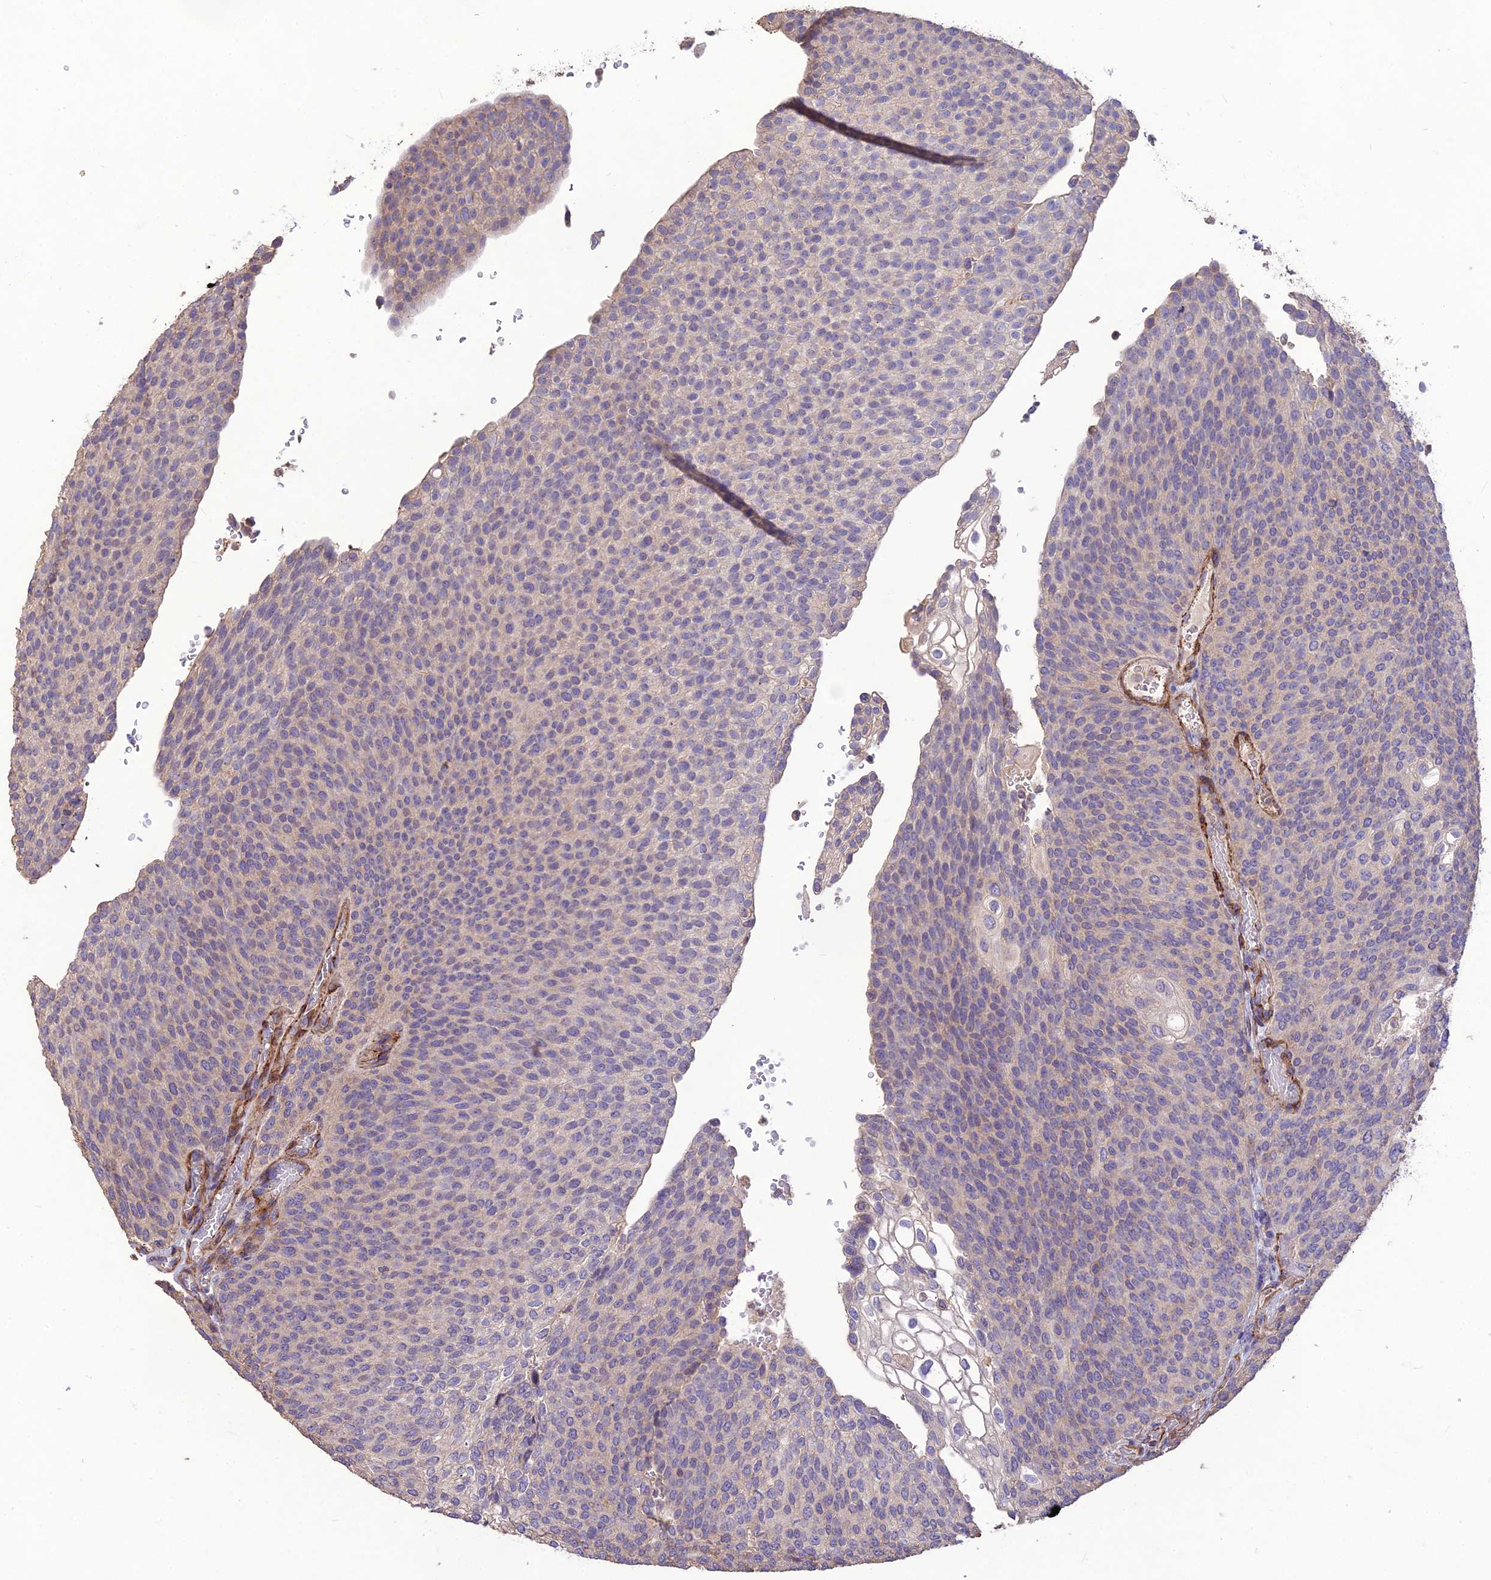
{"staining": {"intensity": "negative", "quantity": "none", "location": "none"}, "tissue": "urothelial cancer", "cell_type": "Tumor cells", "image_type": "cancer", "snomed": [{"axis": "morphology", "description": "Urothelial carcinoma, High grade"}, {"axis": "topography", "description": "Urinary bladder"}], "caption": "Immunohistochemistry (IHC) of human urothelial cancer demonstrates no expression in tumor cells.", "gene": "CLUH", "patient": {"sex": "female", "age": 79}}